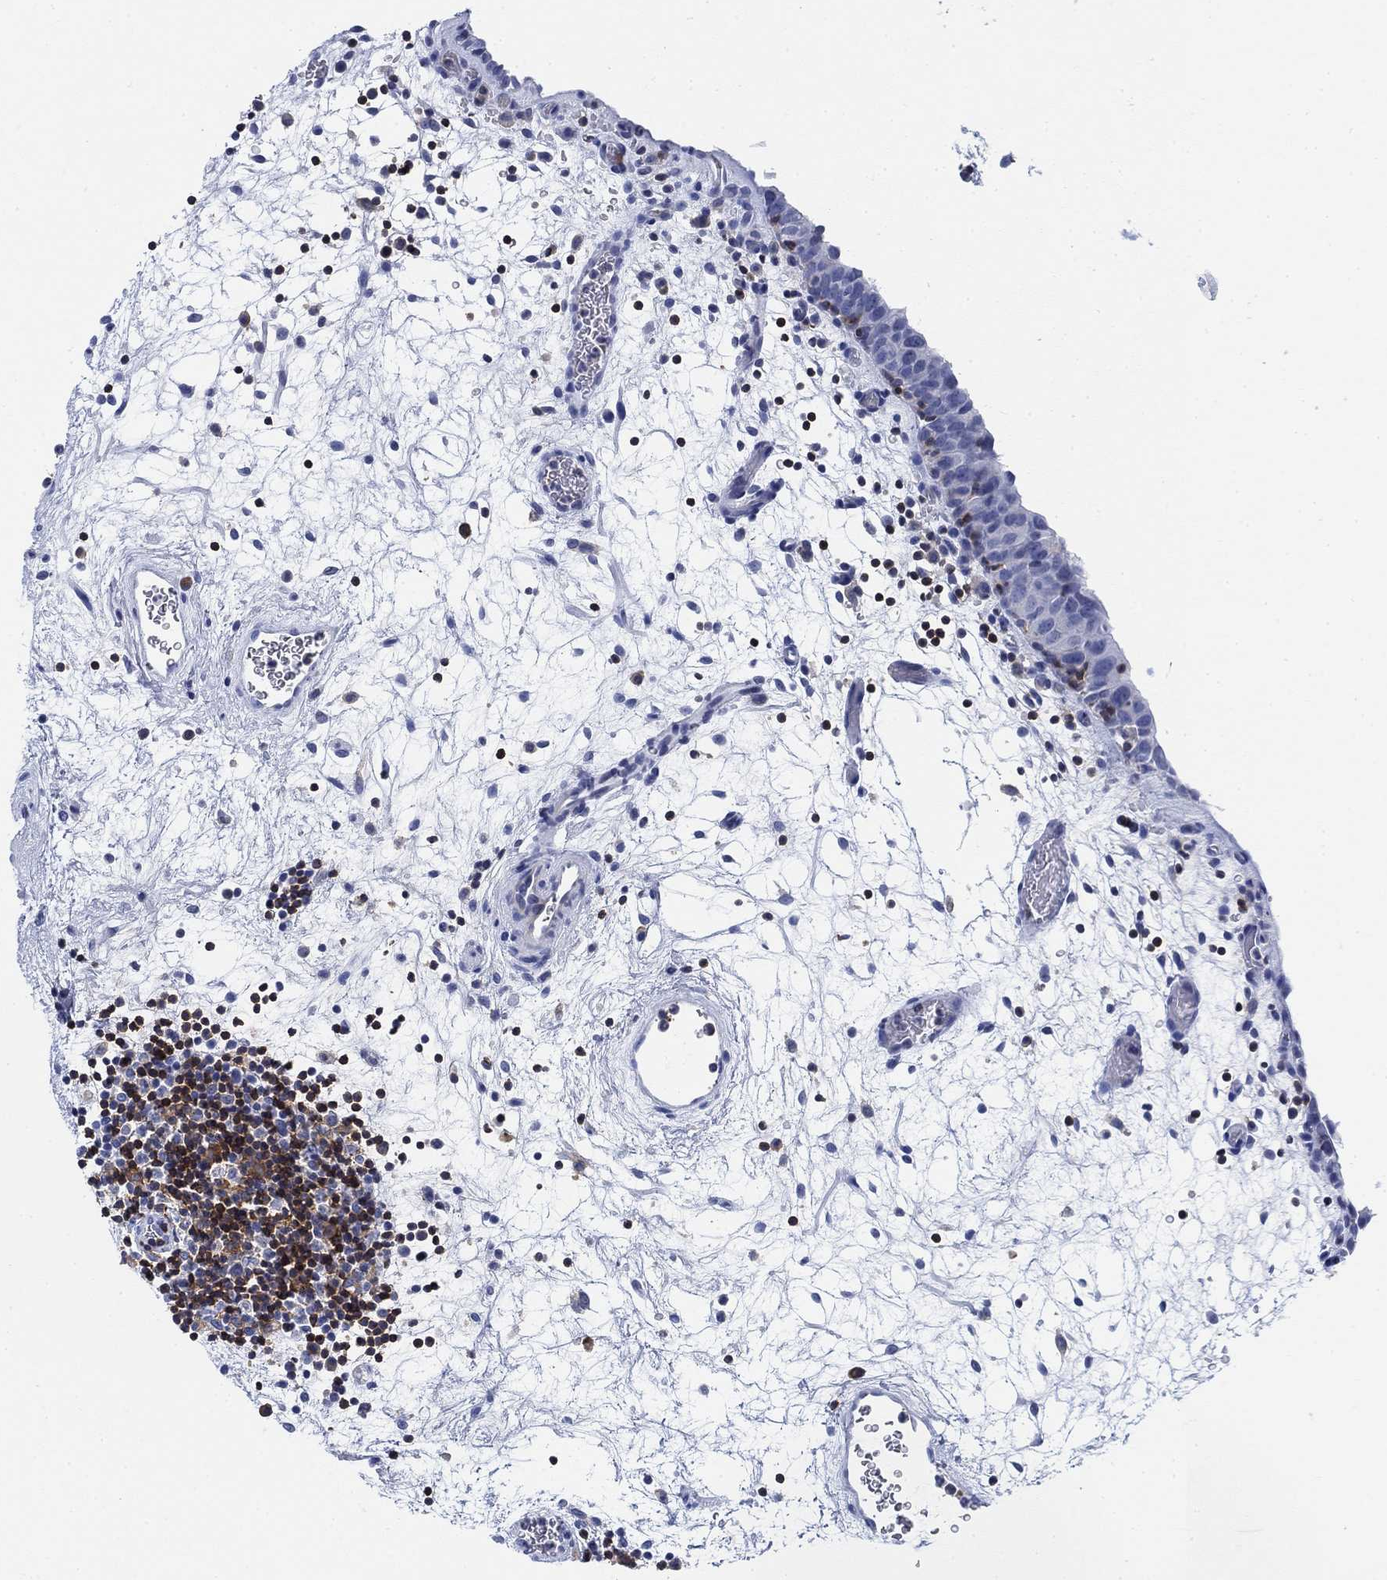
{"staining": {"intensity": "negative", "quantity": "none", "location": "none"}, "tissue": "urinary bladder", "cell_type": "Urothelial cells", "image_type": "normal", "snomed": [{"axis": "morphology", "description": "Normal tissue, NOS"}, {"axis": "topography", "description": "Urinary bladder"}], "caption": "Immunohistochemical staining of normal human urinary bladder shows no significant positivity in urothelial cells.", "gene": "FYB1", "patient": {"sex": "male", "age": 37}}